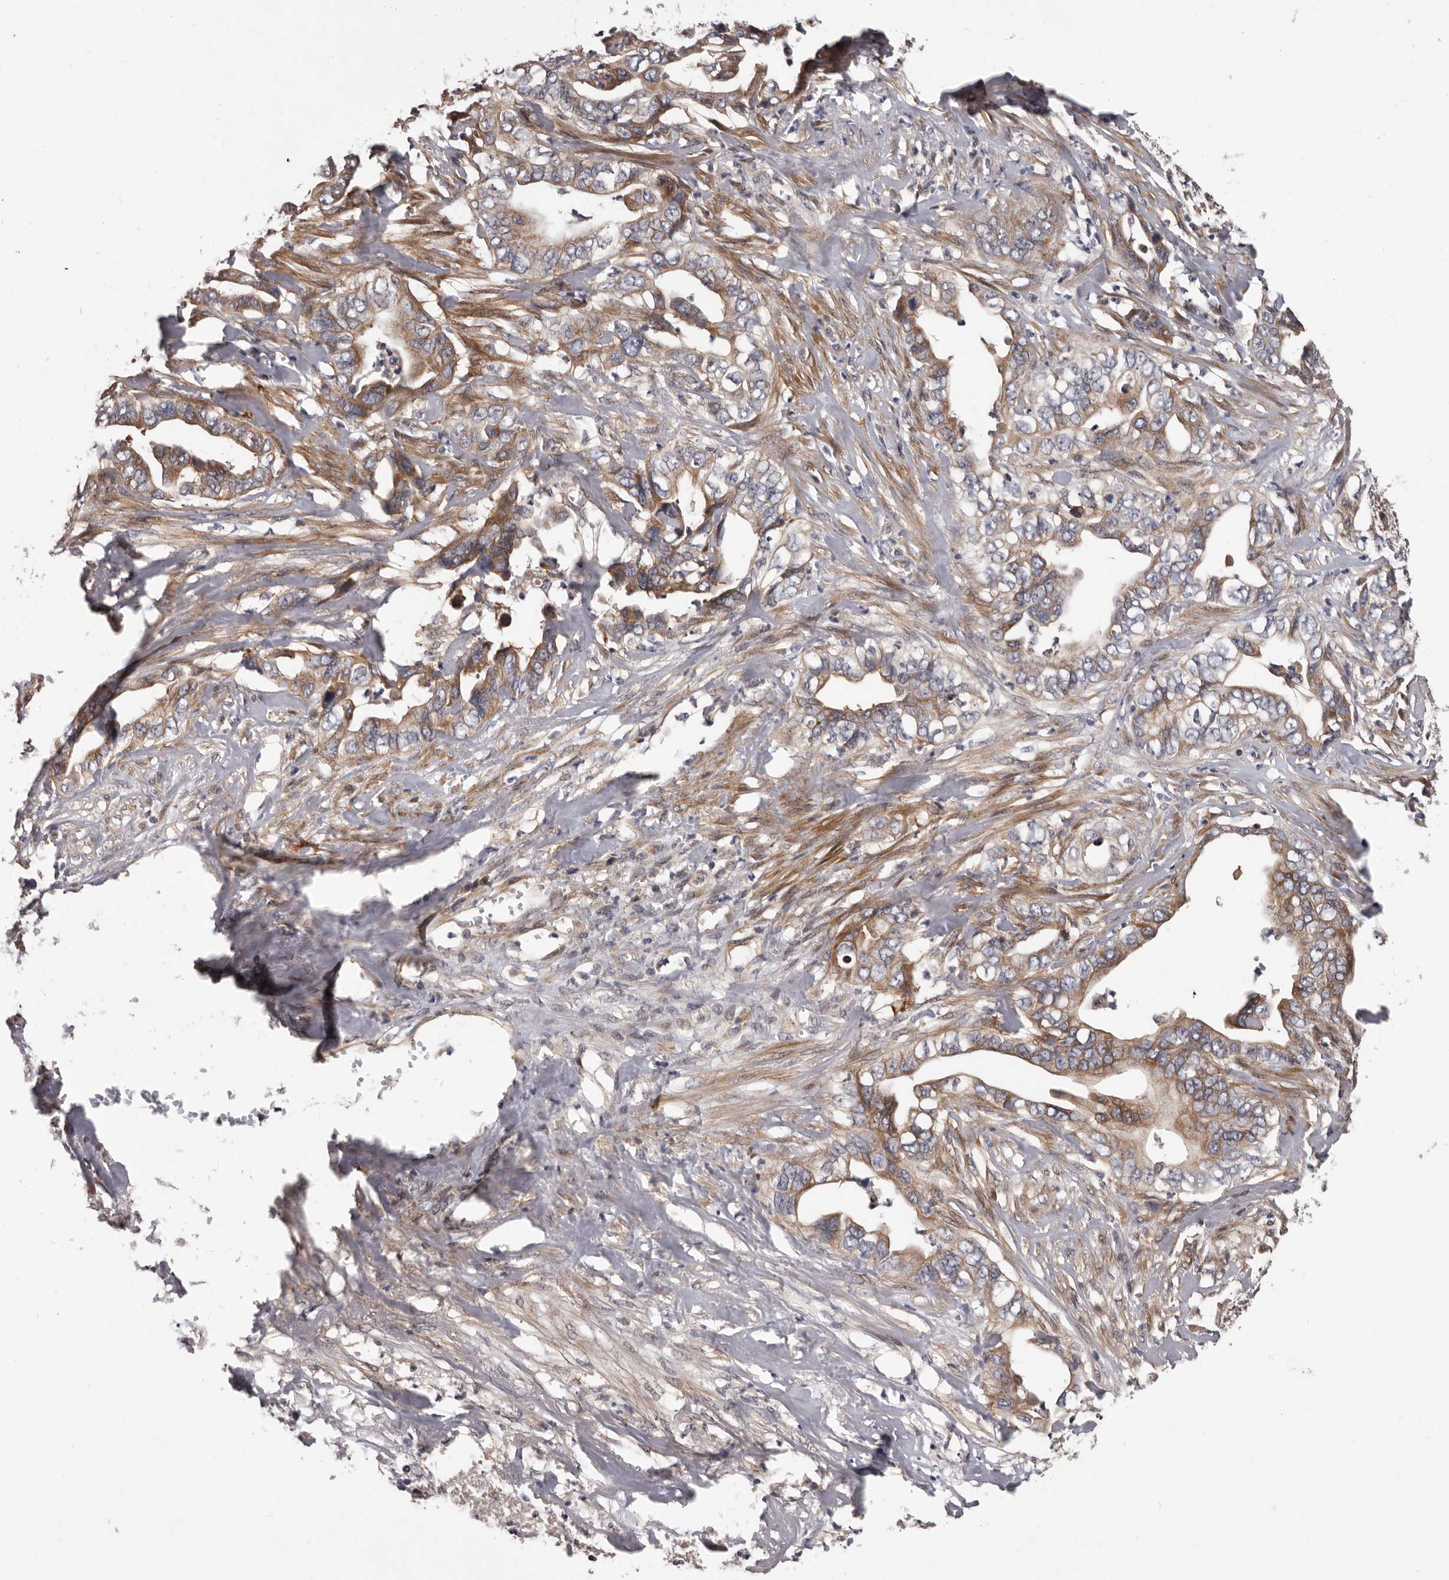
{"staining": {"intensity": "moderate", "quantity": "25%-75%", "location": "cytoplasmic/membranous"}, "tissue": "liver cancer", "cell_type": "Tumor cells", "image_type": "cancer", "snomed": [{"axis": "morphology", "description": "Cholangiocarcinoma"}, {"axis": "topography", "description": "Liver"}], "caption": "There is medium levels of moderate cytoplasmic/membranous positivity in tumor cells of cholangiocarcinoma (liver), as demonstrated by immunohistochemical staining (brown color).", "gene": "PRKD1", "patient": {"sex": "female", "age": 79}}